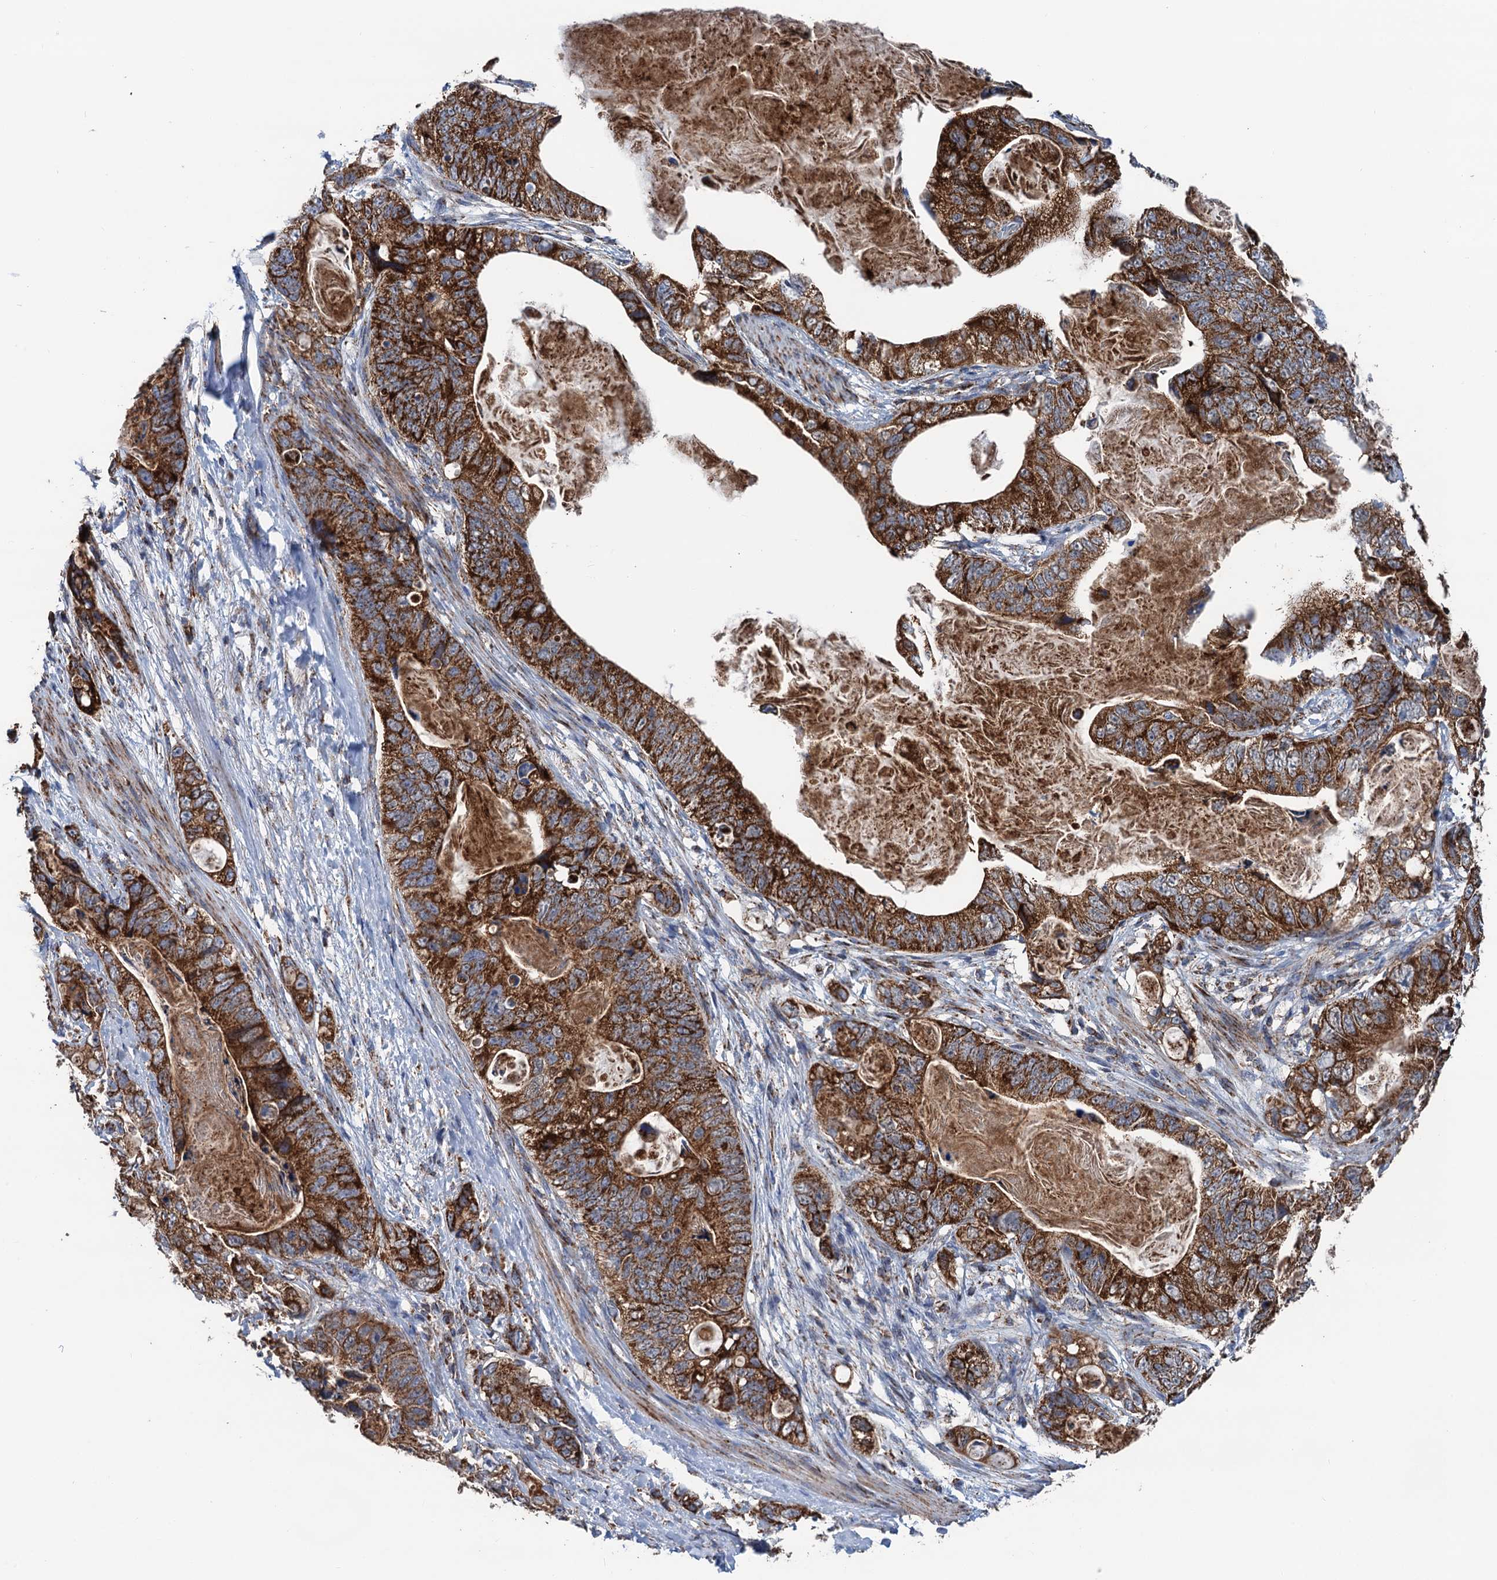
{"staining": {"intensity": "strong", "quantity": ">75%", "location": "cytoplasmic/membranous"}, "tissue": "stomach cancer", "cell_type": "Tumor cells", "image_type": "cancer", "snomed": [{"axis": "morphology", "description": "Normal tissue, NOS"}, {"axis": "morphology", "description": "Adenocarcinoma, NOS"}, {"axis": "topography", "description": "Stomach"}], "caption": "Stomach adenocarcinoma was stained to show a protein in brown. There is high levels of strong cytoplasmic/membranous expression in approximately >75% of tumor cells.", "gene": "DGLUCY", "patient": {"sex": "female", "age": 89}}